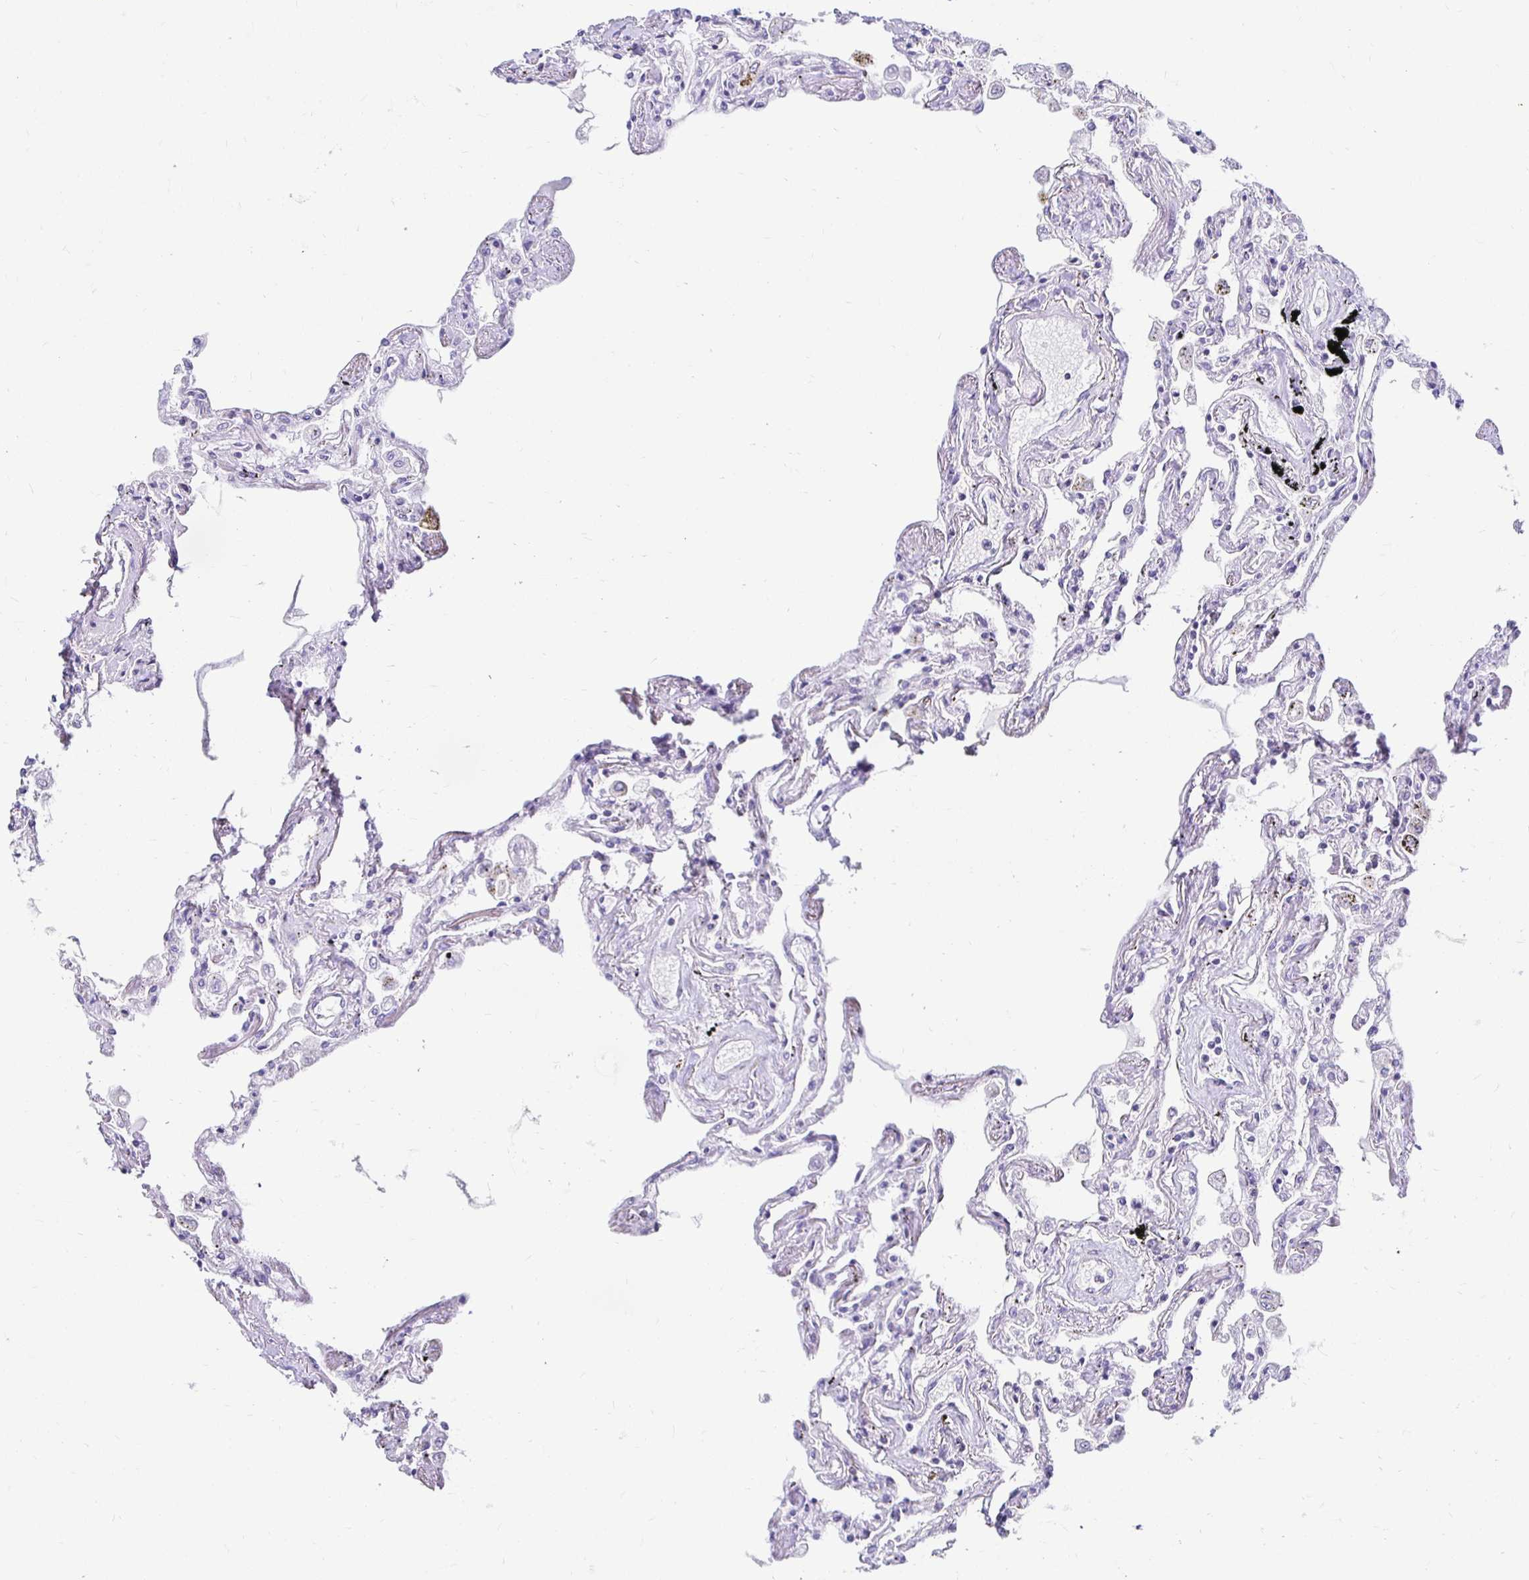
{"staining": {"intensity": "negative", "quantity": "none", "location": "none"}, "tissue": "lung", "cell_type": "Alveolar cells", "image_type": "normal", "snomed": [{"axis": "morphology", "description": "Normal tissue, NOS"}, {"axis": "morphology", "description": "Adenocarcinoma, NOS"}, {"axis": "topography", "description": "Cartilage tissue"}, {"axis": "topography", "description": "Lung"}], "caption": "Immunohistochemistry of normal lung reveals no positivity in alveolar cells. The staining was performed using DAB to visualize the protein expression in brown, while the nuclei were stained in blue with hematoxylin (Magnification: 20x).", "gene": "AKAP6", "patient": {"sex": "female", "age": 67}}